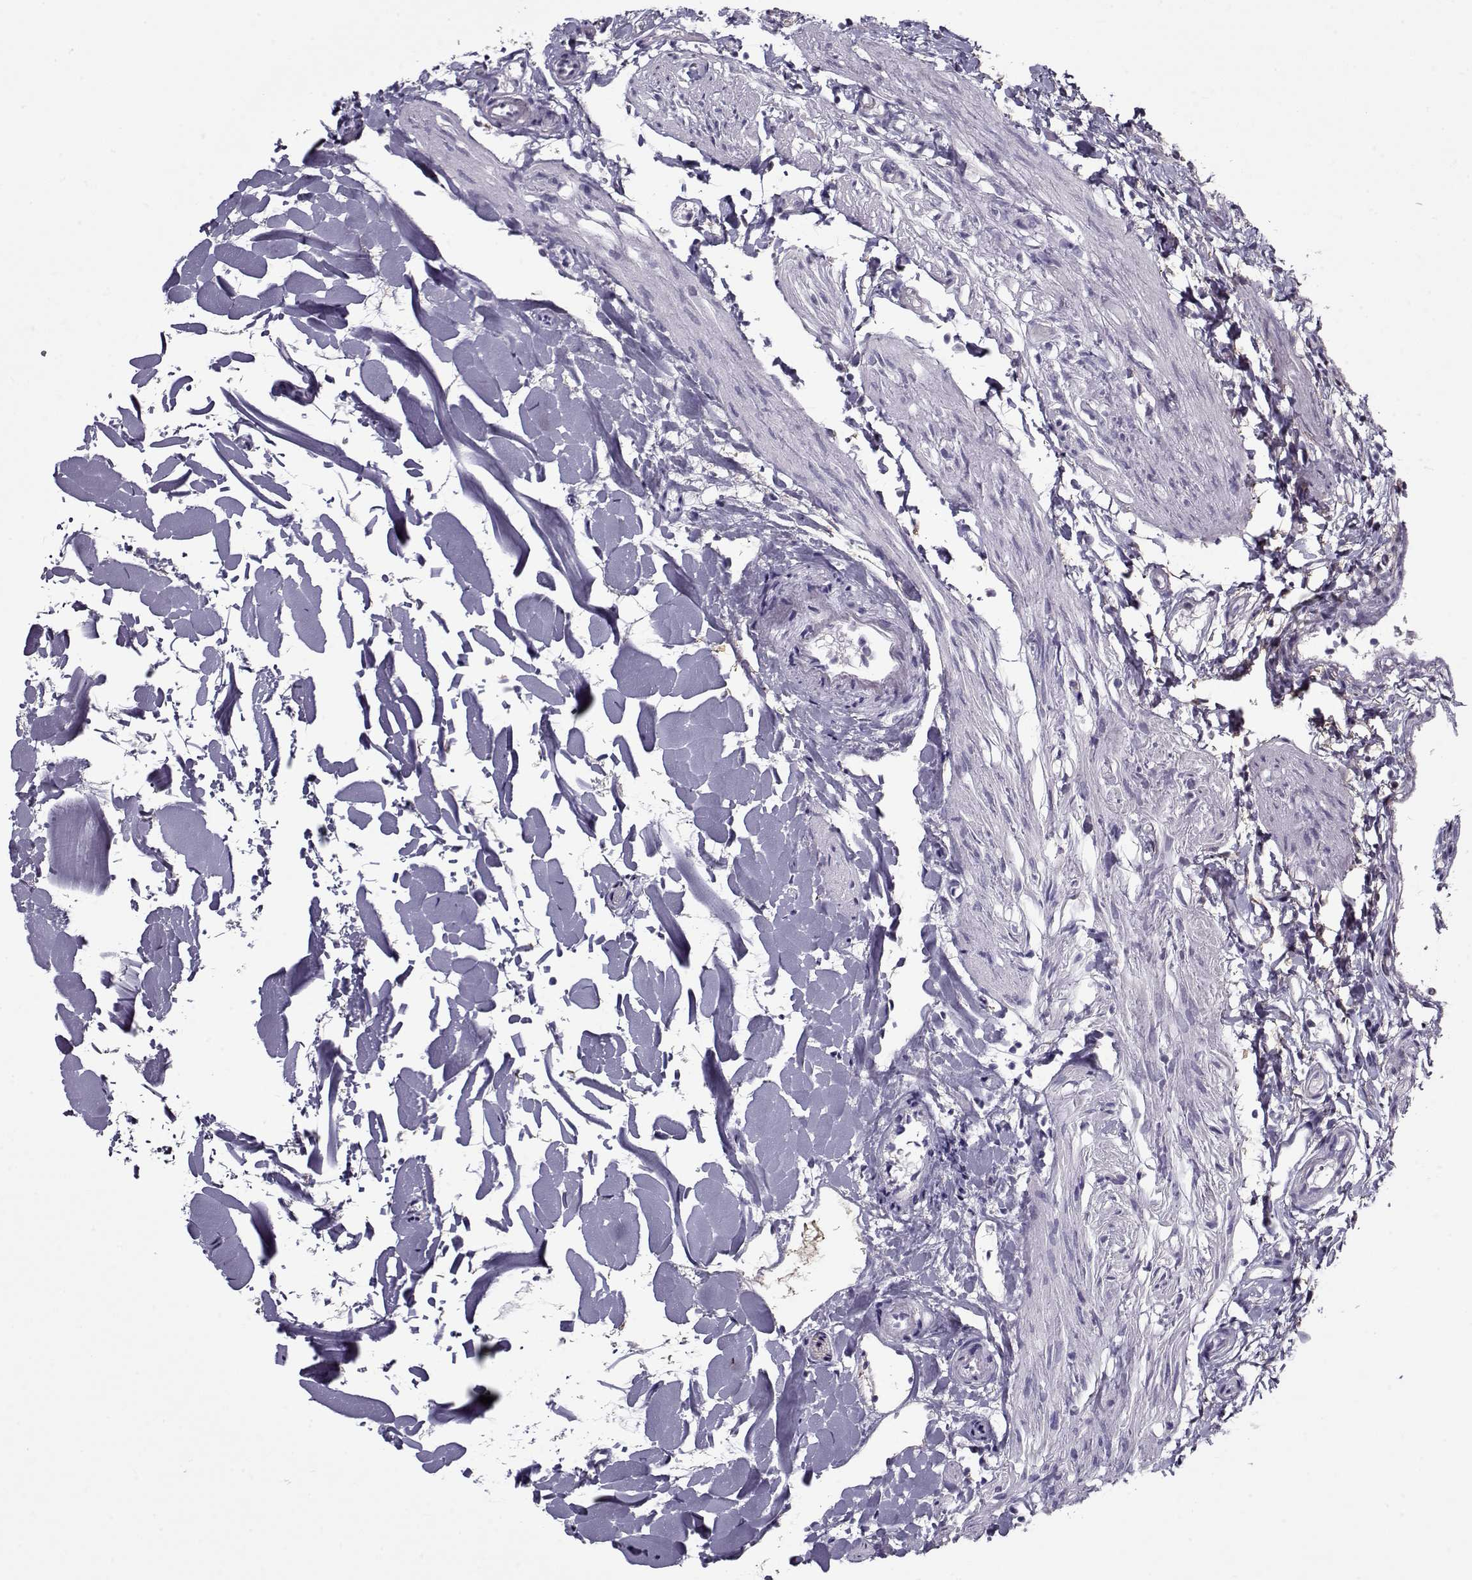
{"staining": {"intensity": "negative", "quantity": "none", "location": "none"}, "tissue": "gallbladder", "cell_type": "Glandular cells", "image_type": "normal", "snomed": [{"axis": "morphology", "description": "Normal tissue, NOS"}, {"axis": "topography", "description": "Gallbladder"}], "caption": "DAB (3,3'-diaminobenzidine) immunohistochemical staining of benign gallbladder demonstrates no significant staining in glandular cells.", "gene": "PP2D1", "patient": {"sex": "female", "age": 47}}